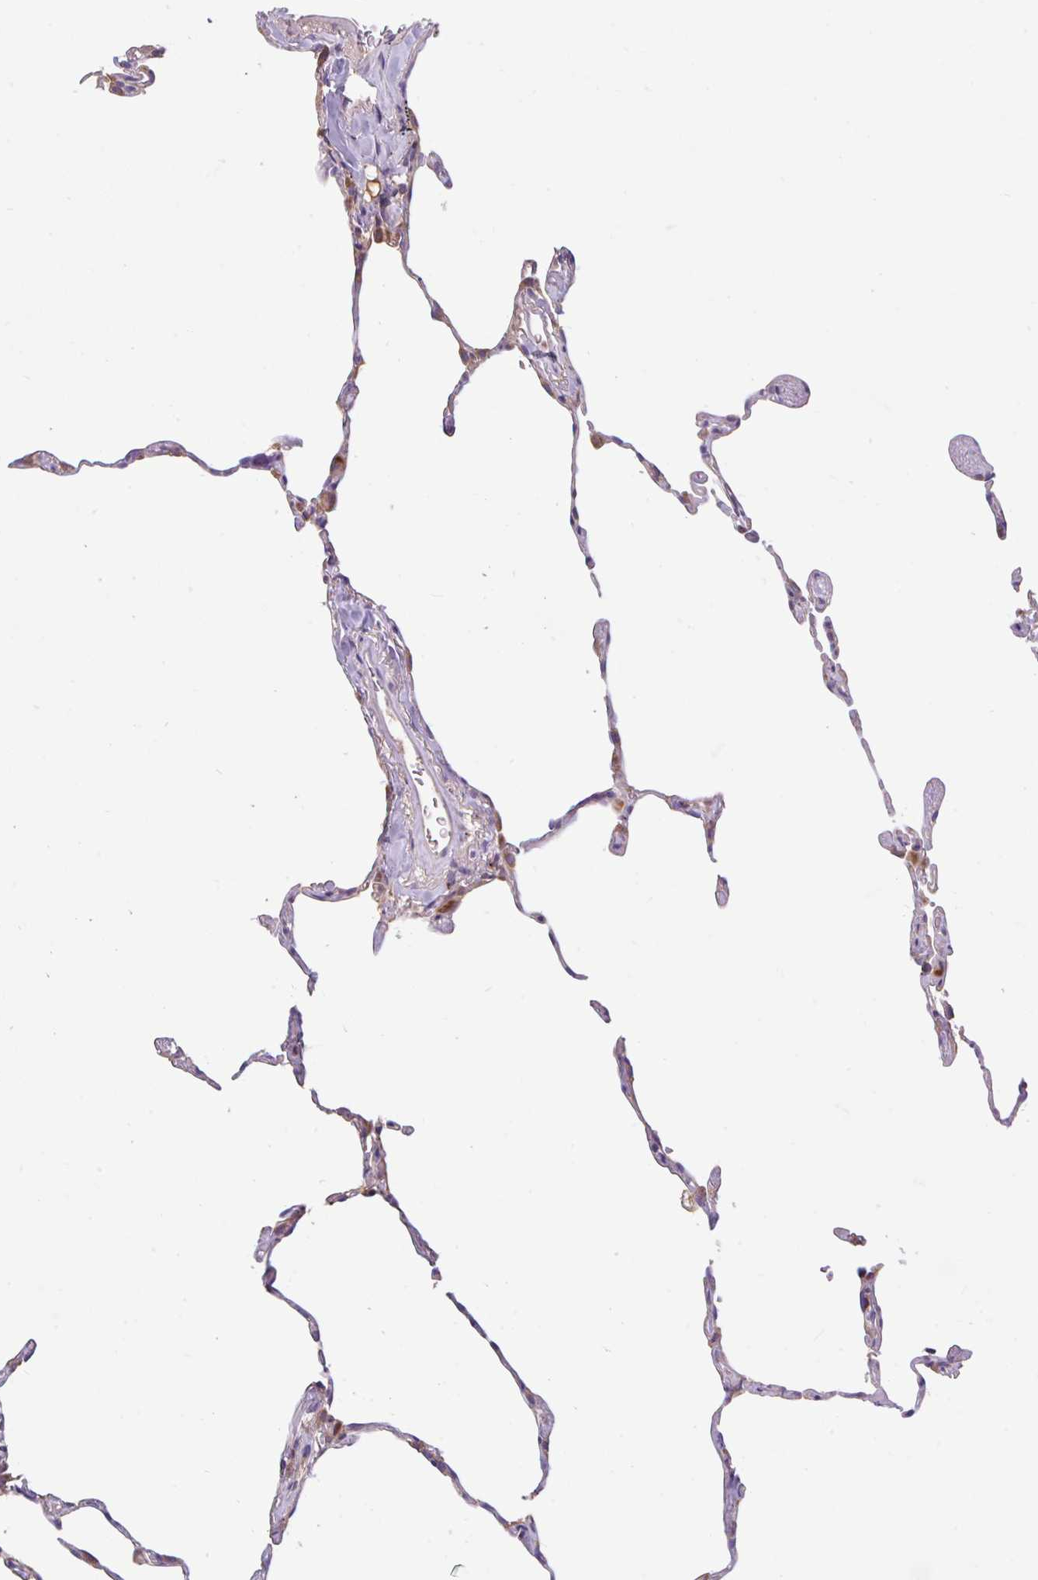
{"staining": {"intensity": "weak", "quantity": "<25%", "location": "cytoplasmic/membranous"}, "tissue": "lung", "cell_type": "Alveolar cells", "image_type": "normal", "snomed": [{"axis": "morphology", "description": "Normal tissue, NOS"}, {"axis": "topography", "description": "Lung"}], "caption": "The micrograph exhibits no staining of alveolar cells in normal lung. (Immunohistochemistry (ihc), brightfield microscopy, high magnification).", "gene": "RALBP1", "patient": {"sex": "female", "age": 57}}